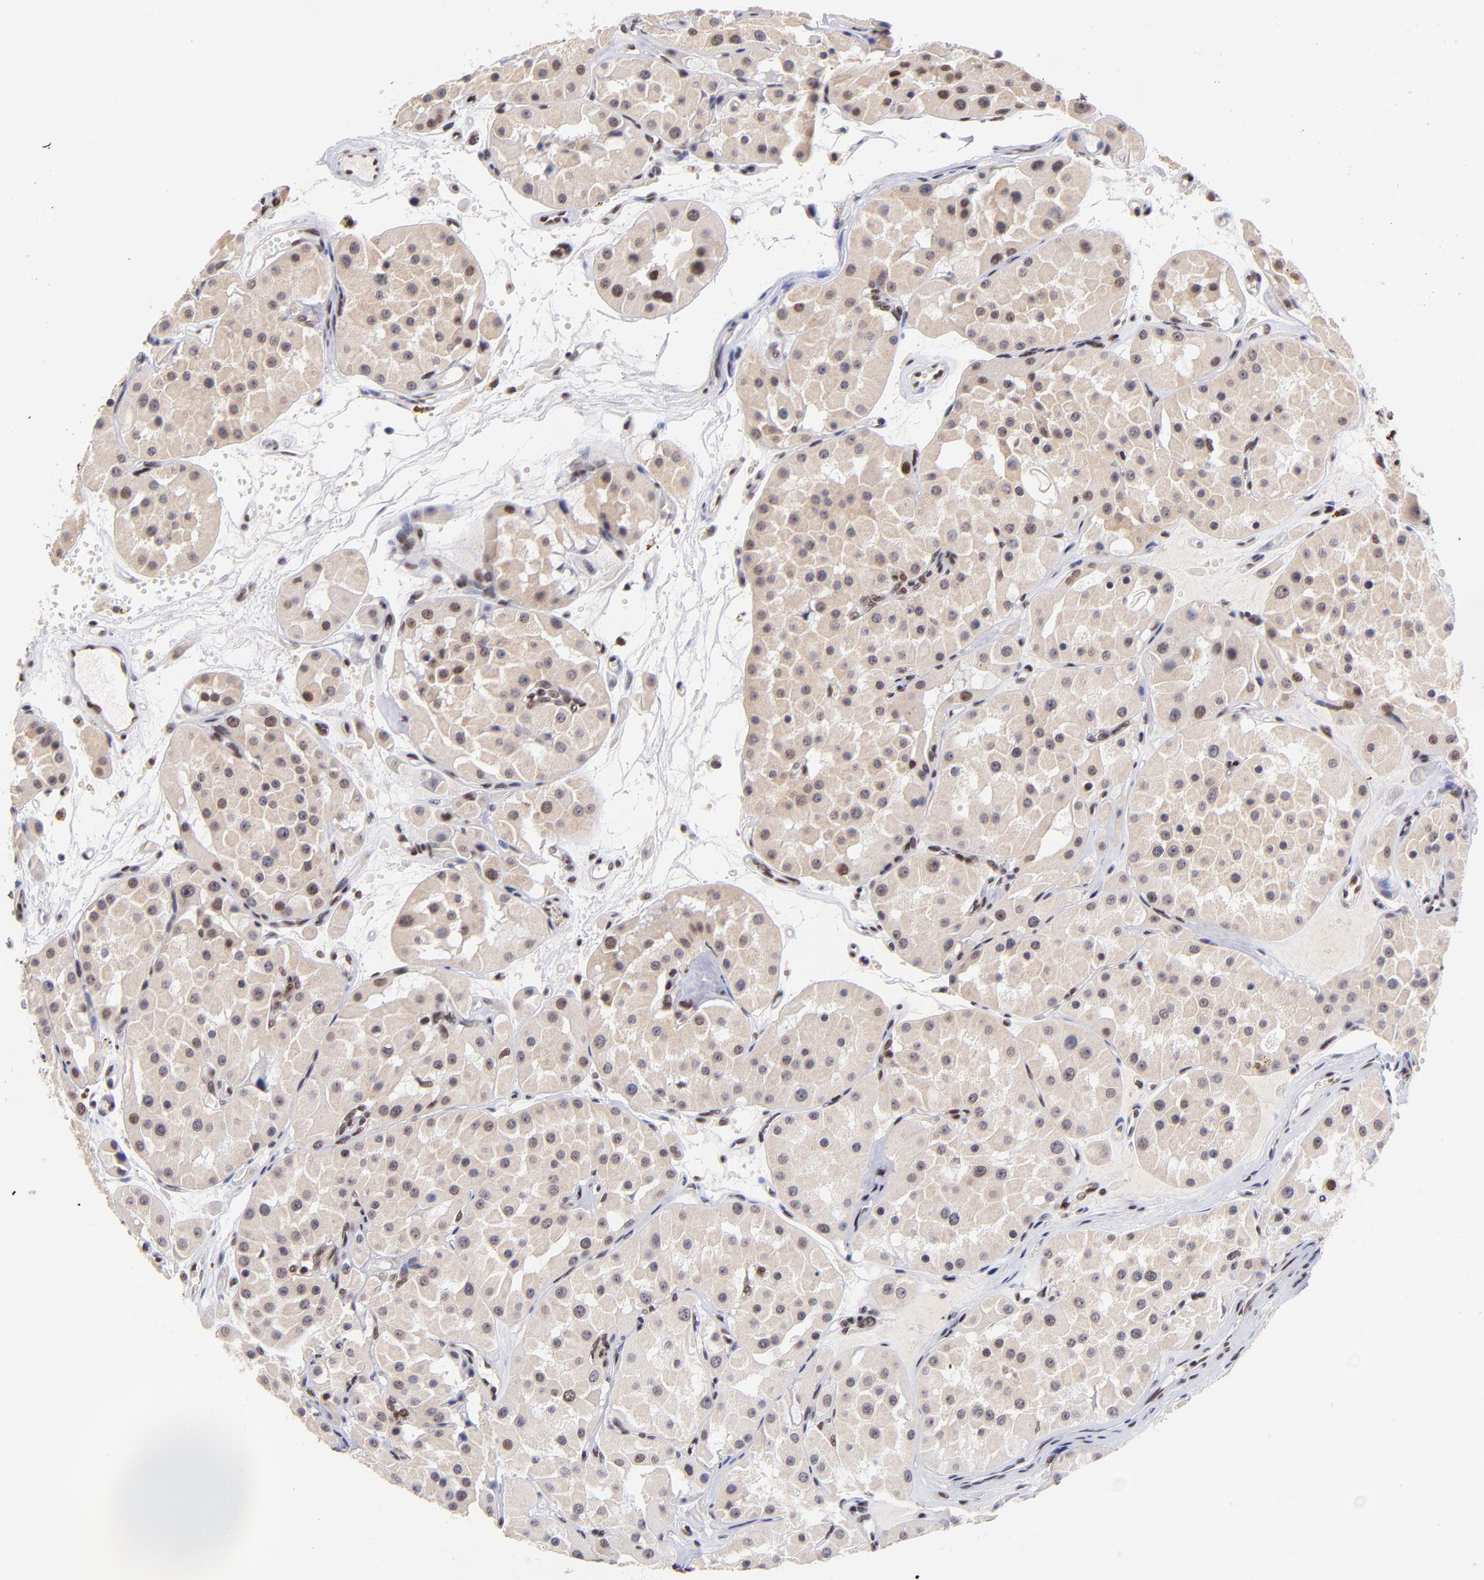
{"staining": {"intensity": "moderate", "quantity": ">75%", "location": "nuclear"}, "tissue": "renal cancer", "cell_type": "Tumor cells", "image_type": "cancer", "snomed": [{"axis": "morphology", "description": "Adenocarcinoma, uncertain malignant potential"}, {"axis": "topography", "description": "Kidney"}], "caption": "Renal cancer (adenocarcinoma,  uncertain malignant potential) stained with a brown dye shows moderate nuclear positive staining in about >75% of tumor cells.", "gene": "MIDEAS", "patient": {"sex": "male", "age": 63}}